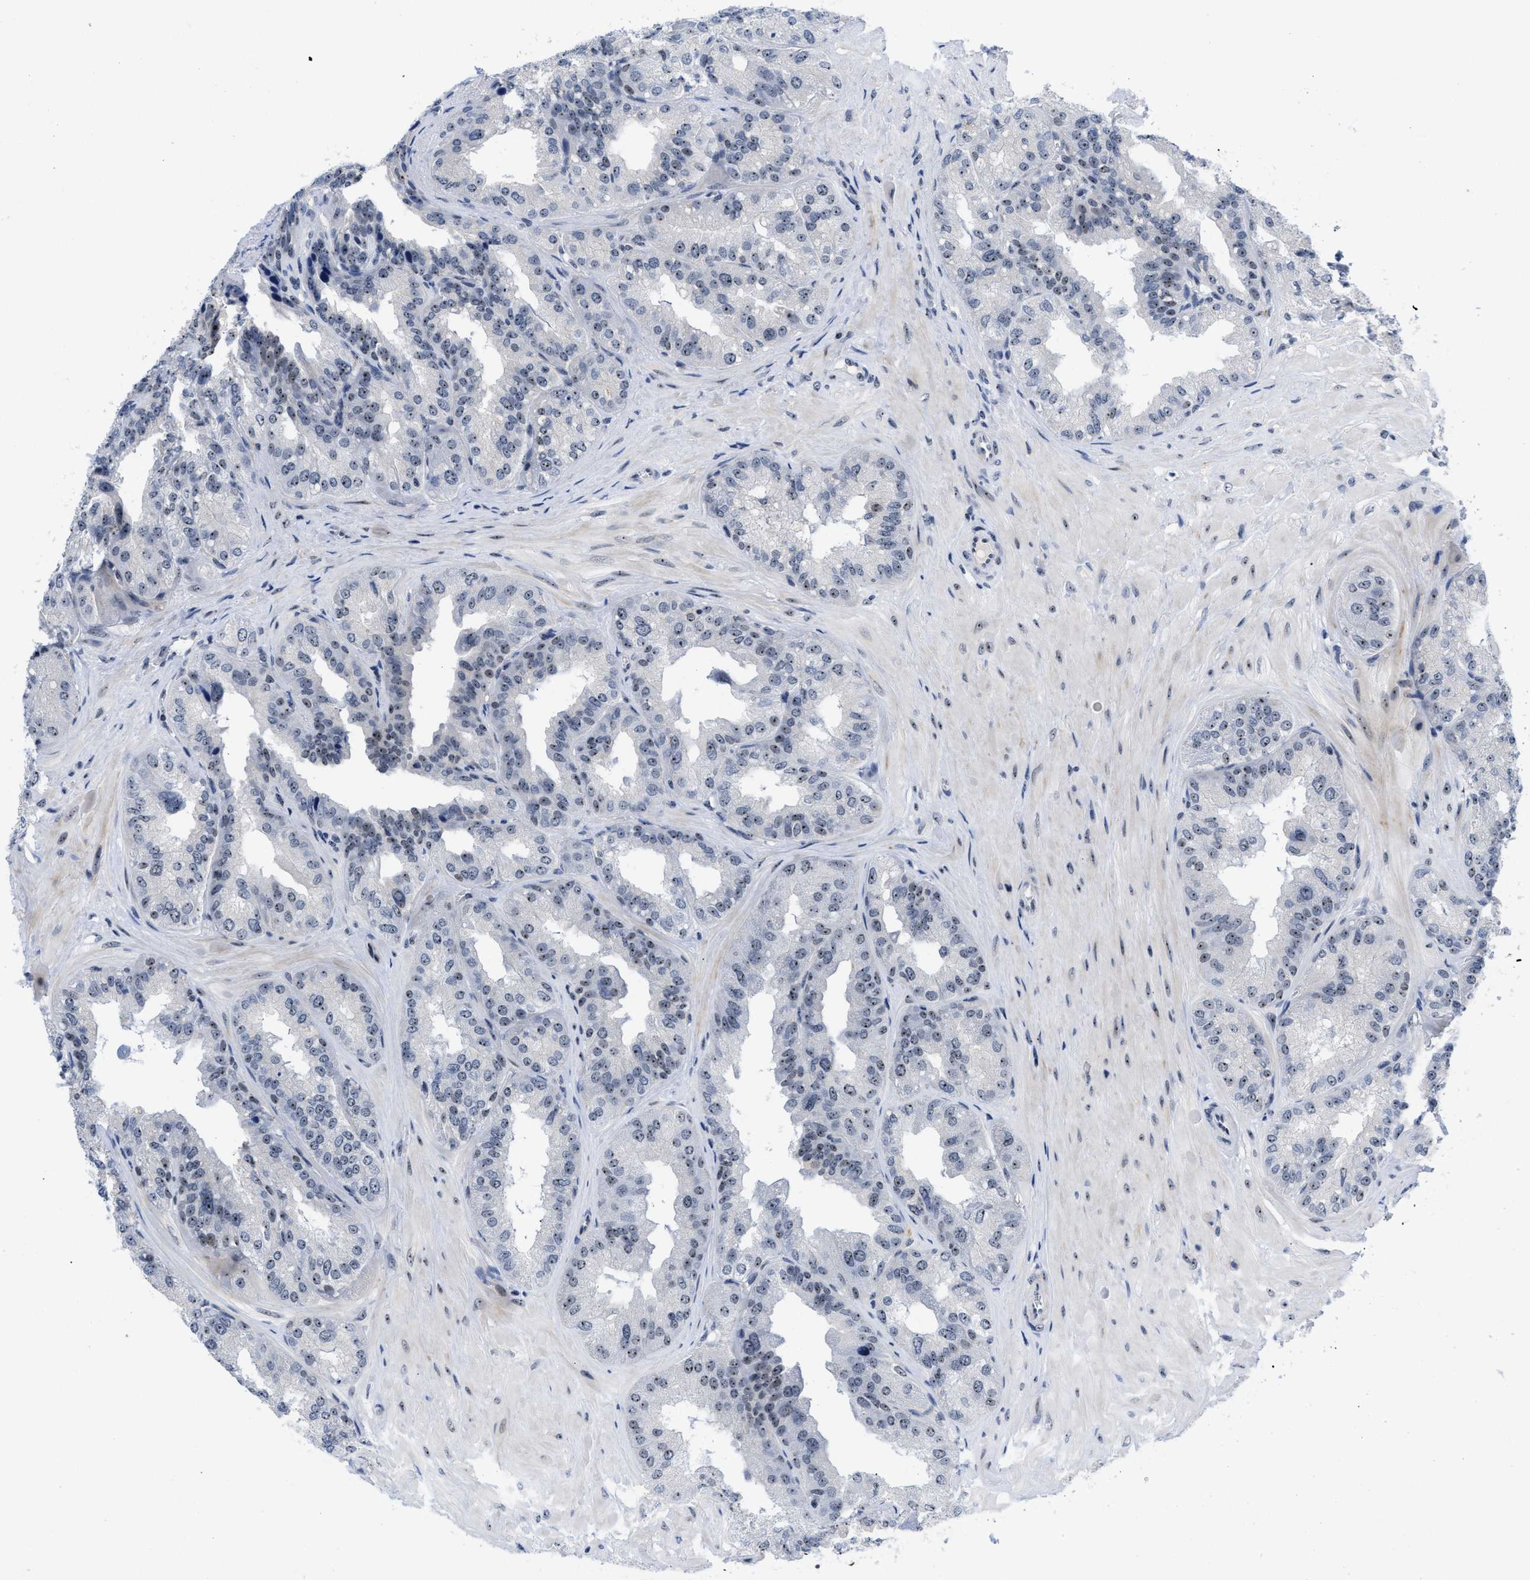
{"staining": {"intensity": "moderate", "quantity": "25%-75%", "location": "nuclear"}, "tissue": "seminal vesicle", "cell_type": "Glandular cells", "image_type": "normal", "snomed": [{"axis": "morphology", "description": "Normal tissue, NOS"}, {"axis": "topography", "description": "Prostate"}, {"axis": "topography", "description": "Seminal veicle"}], "caption": "Immunohistochemical staining of benign human seminal vesicle shows medium levels of moderate nuclear expression in about 25%-75% of glandular cells.", "gene": "NOP58", "patient": {"sex": "male", "age": 51}}